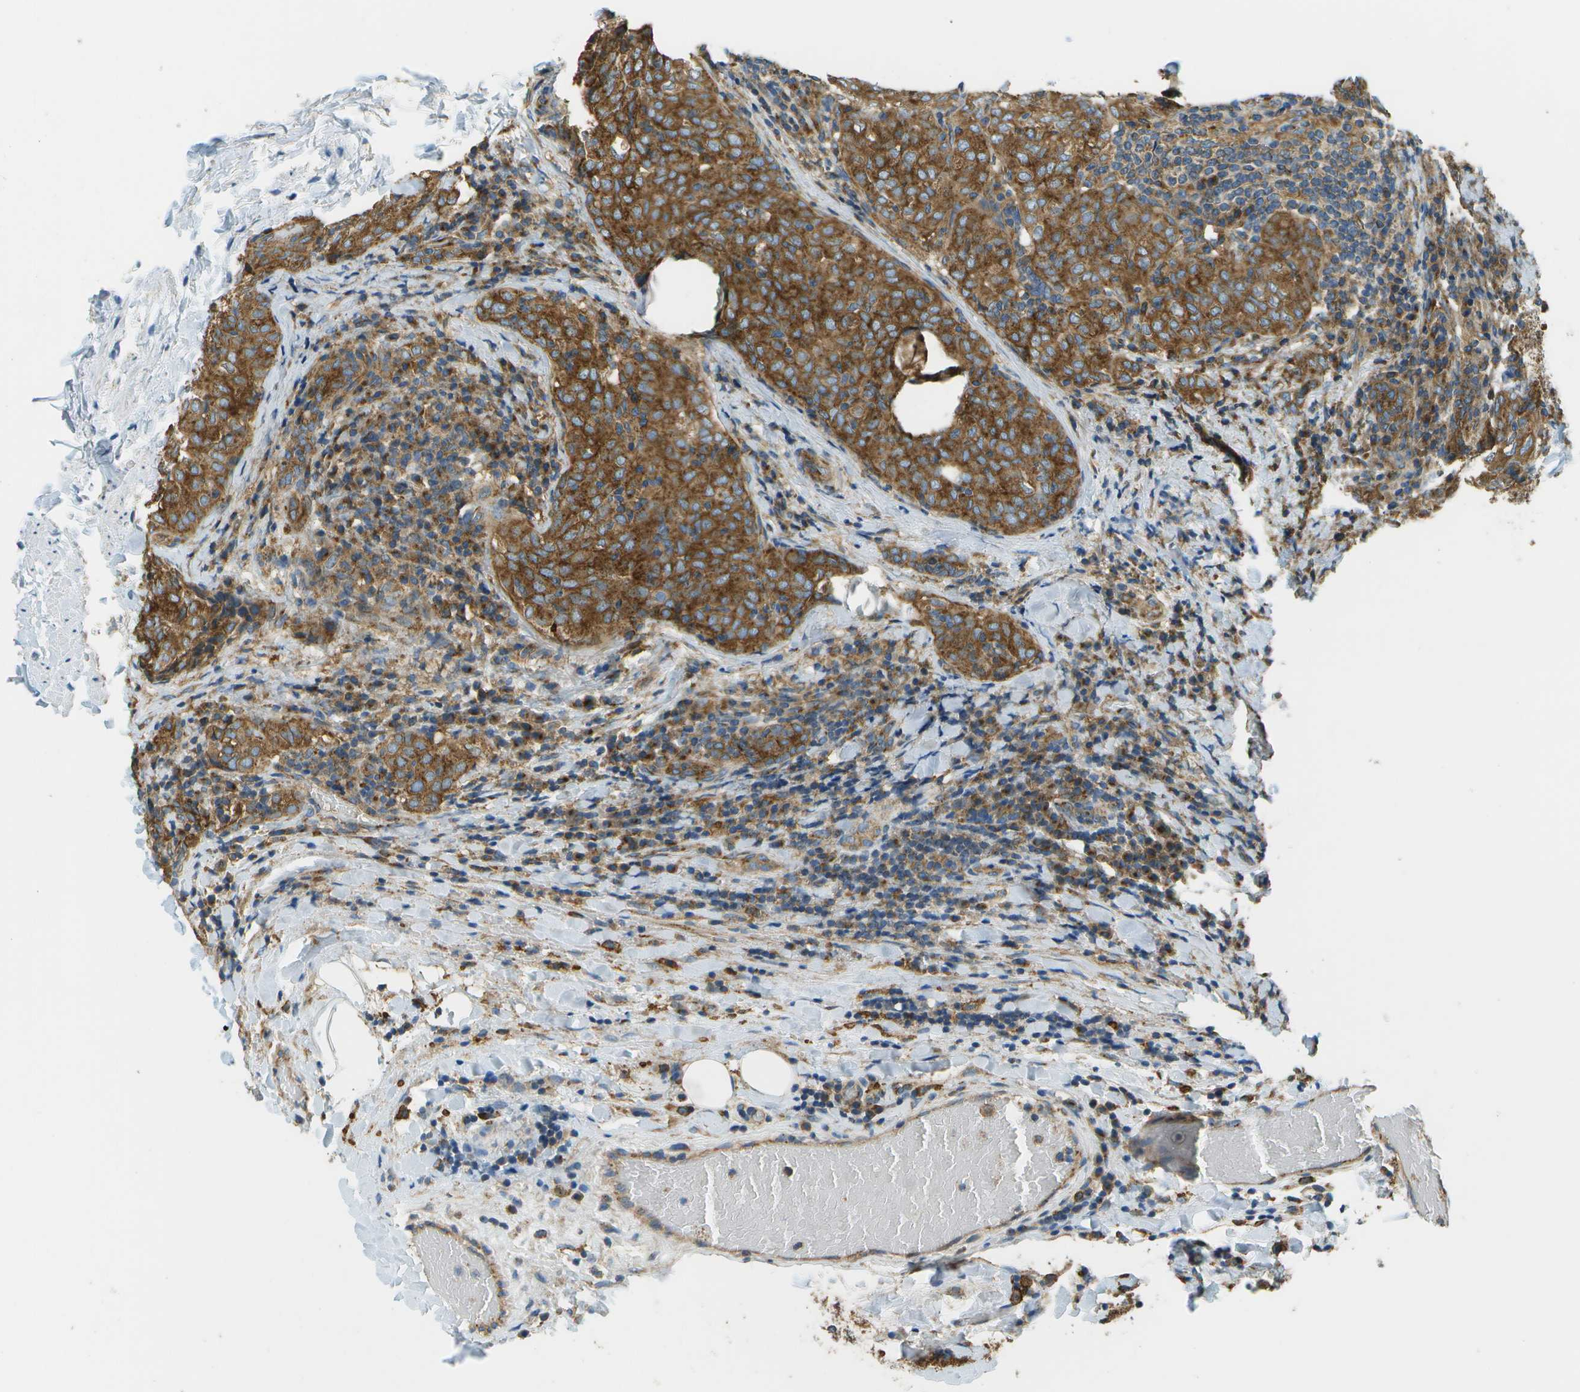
{"staining": {"intensity": "strong", "quantity": ">75%", "location": "cytoplasmic/membranous"}, "tissue": "thyroid cancer", "cell_type": "Tumor cells", "image_type": "cancer", "snomed": [{"axis": "morphology", "description": "Normal tissue, NOS"}, {"axis": "morphology", "description": "Papillary adenocarcinoma, NOS"}, {"axis": "topography", "description": "Thyroid gland"}], "caption": "Human thyroid papillary adenocarcinoma stained with a protein marker shows strong staining in tumor cells.", "gene": "CLTC", "patient": {"sex": "female", "age": 30}}